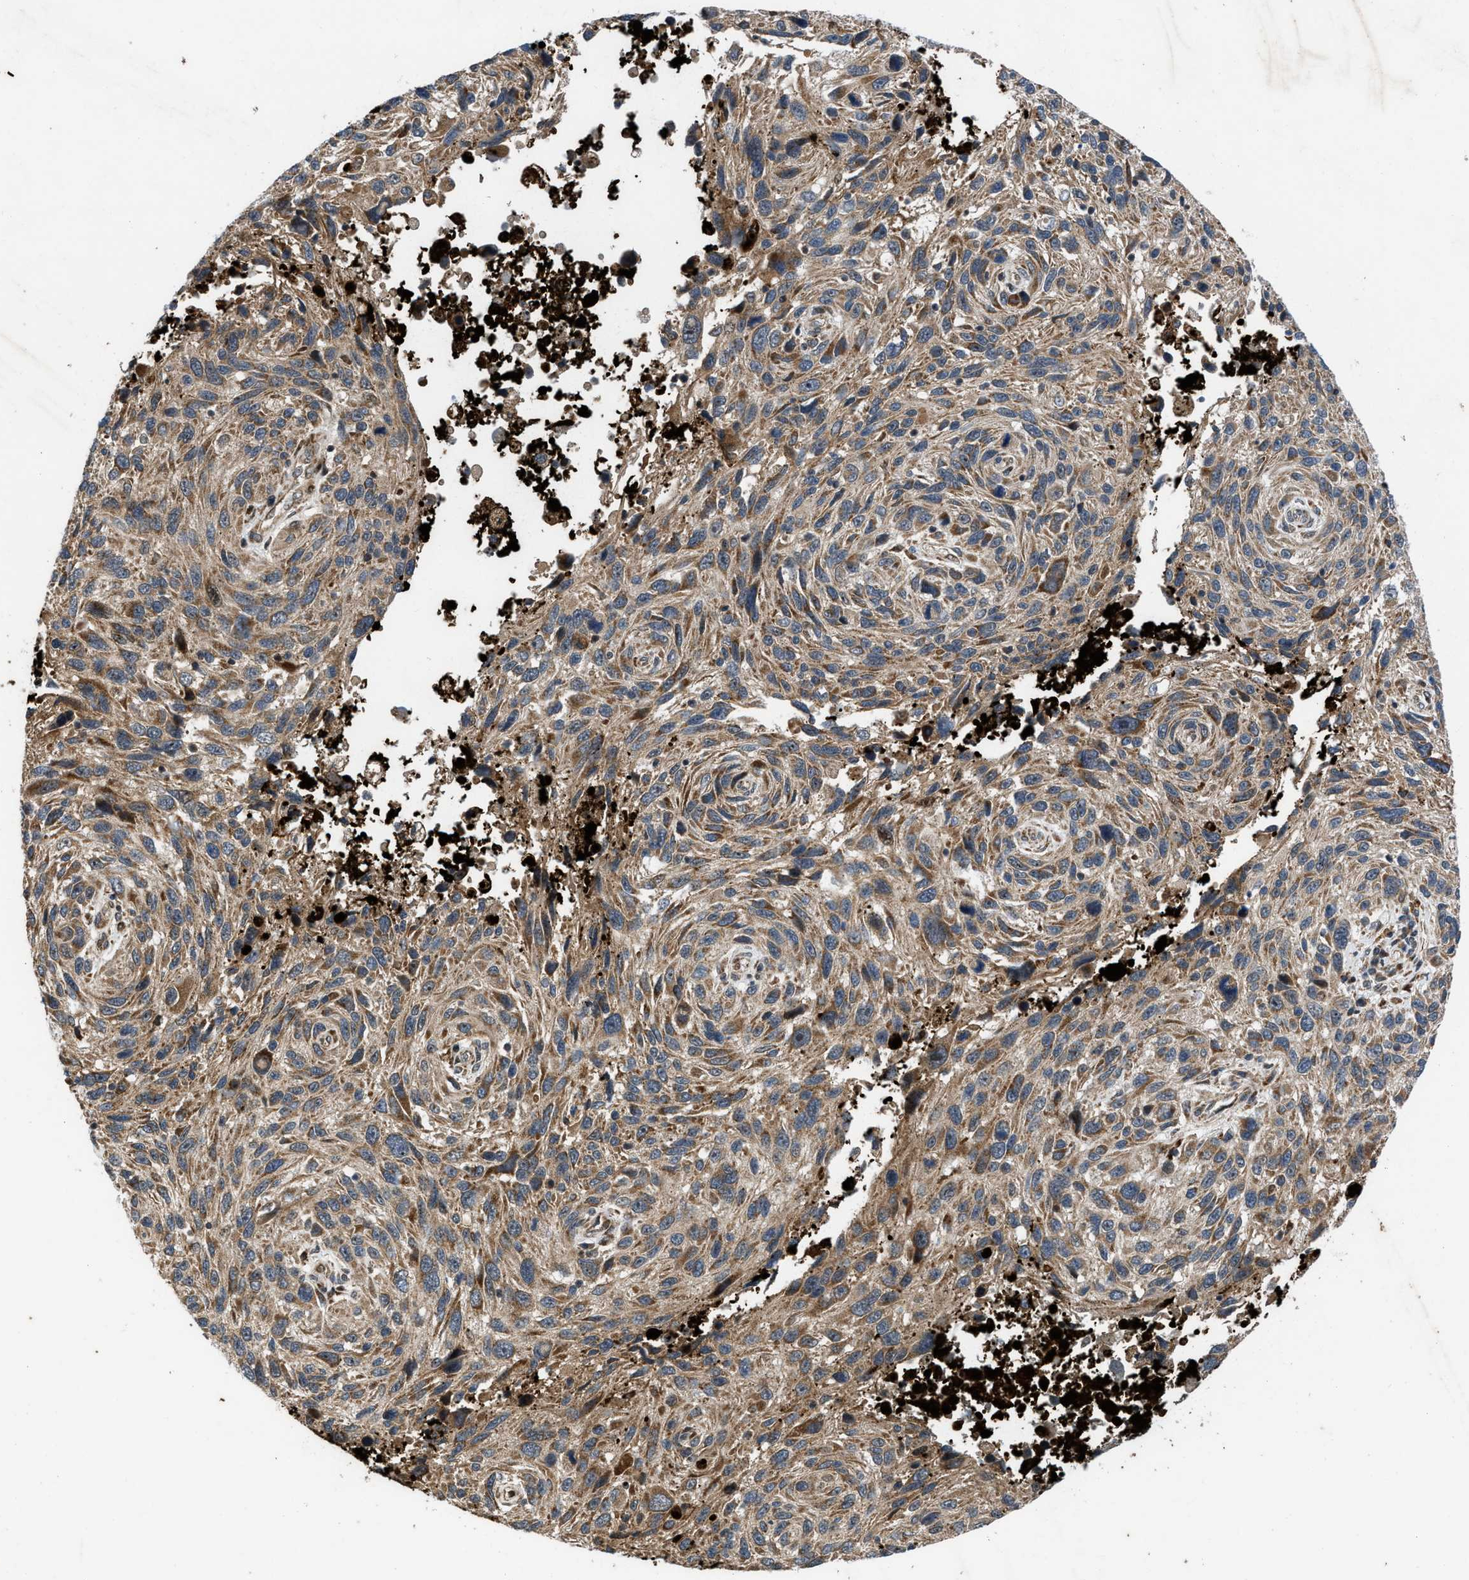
{"staining": {"intensity": "moderate", "quantity": ">75%", "location": "cytoplasmic/membranous"}, "tissue": "melanoma", "cell_type": "Tumor cells", "image_type": "cancer", "snomed": [{"axis": "morphology", "description": "Malignant melanoma, NOS"}, {"axis": "topography", "description": "Skin"}], "caption": "Malignant melanoma stained with a brown dye displays moderate cytoplasmic/membranous positive positivity in approximately >75% of tumor cells.", "gene": "AP3M2", "patient": {"sex": "male", "age": 53}}